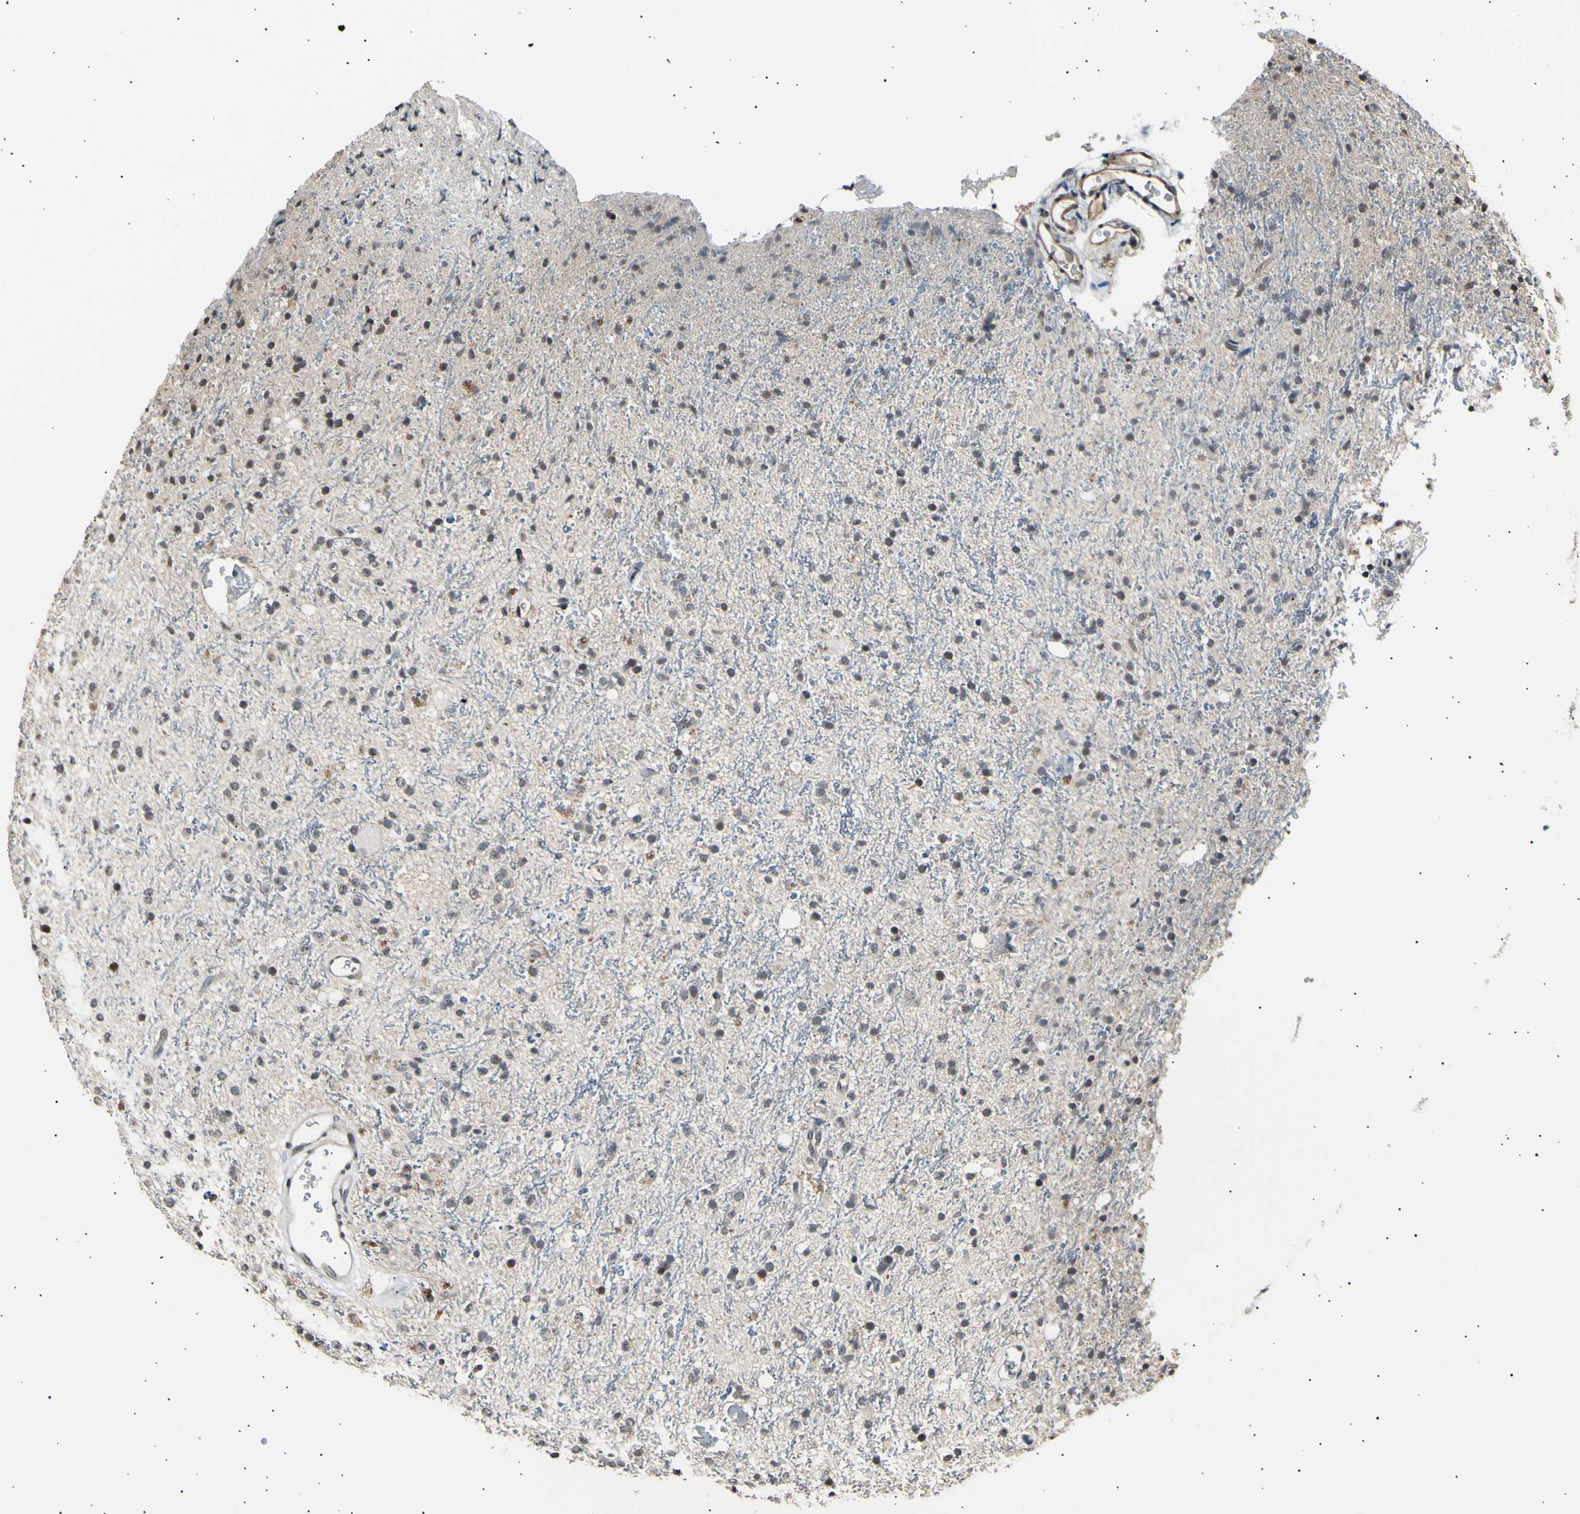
{"staining": {"intensity": "weak", "quantity": "<25%", "location": "cytoplasmic/membranous"}, "tissue": "glioma", "cell_type": "Tumor cells", "image_type": "cancer", "snomed": [{"axis": "morphology", "description": "Glioma, malignant, High grade"}, {"axis": "topography", "description": "Brain"}], "caption": "DAB immunohistochemical staining of high-grade glioma (malignant) exhibits no significant staining in tumor cells.", "gene": "AK1", "patient": {"sex": "male", "age": 47}}